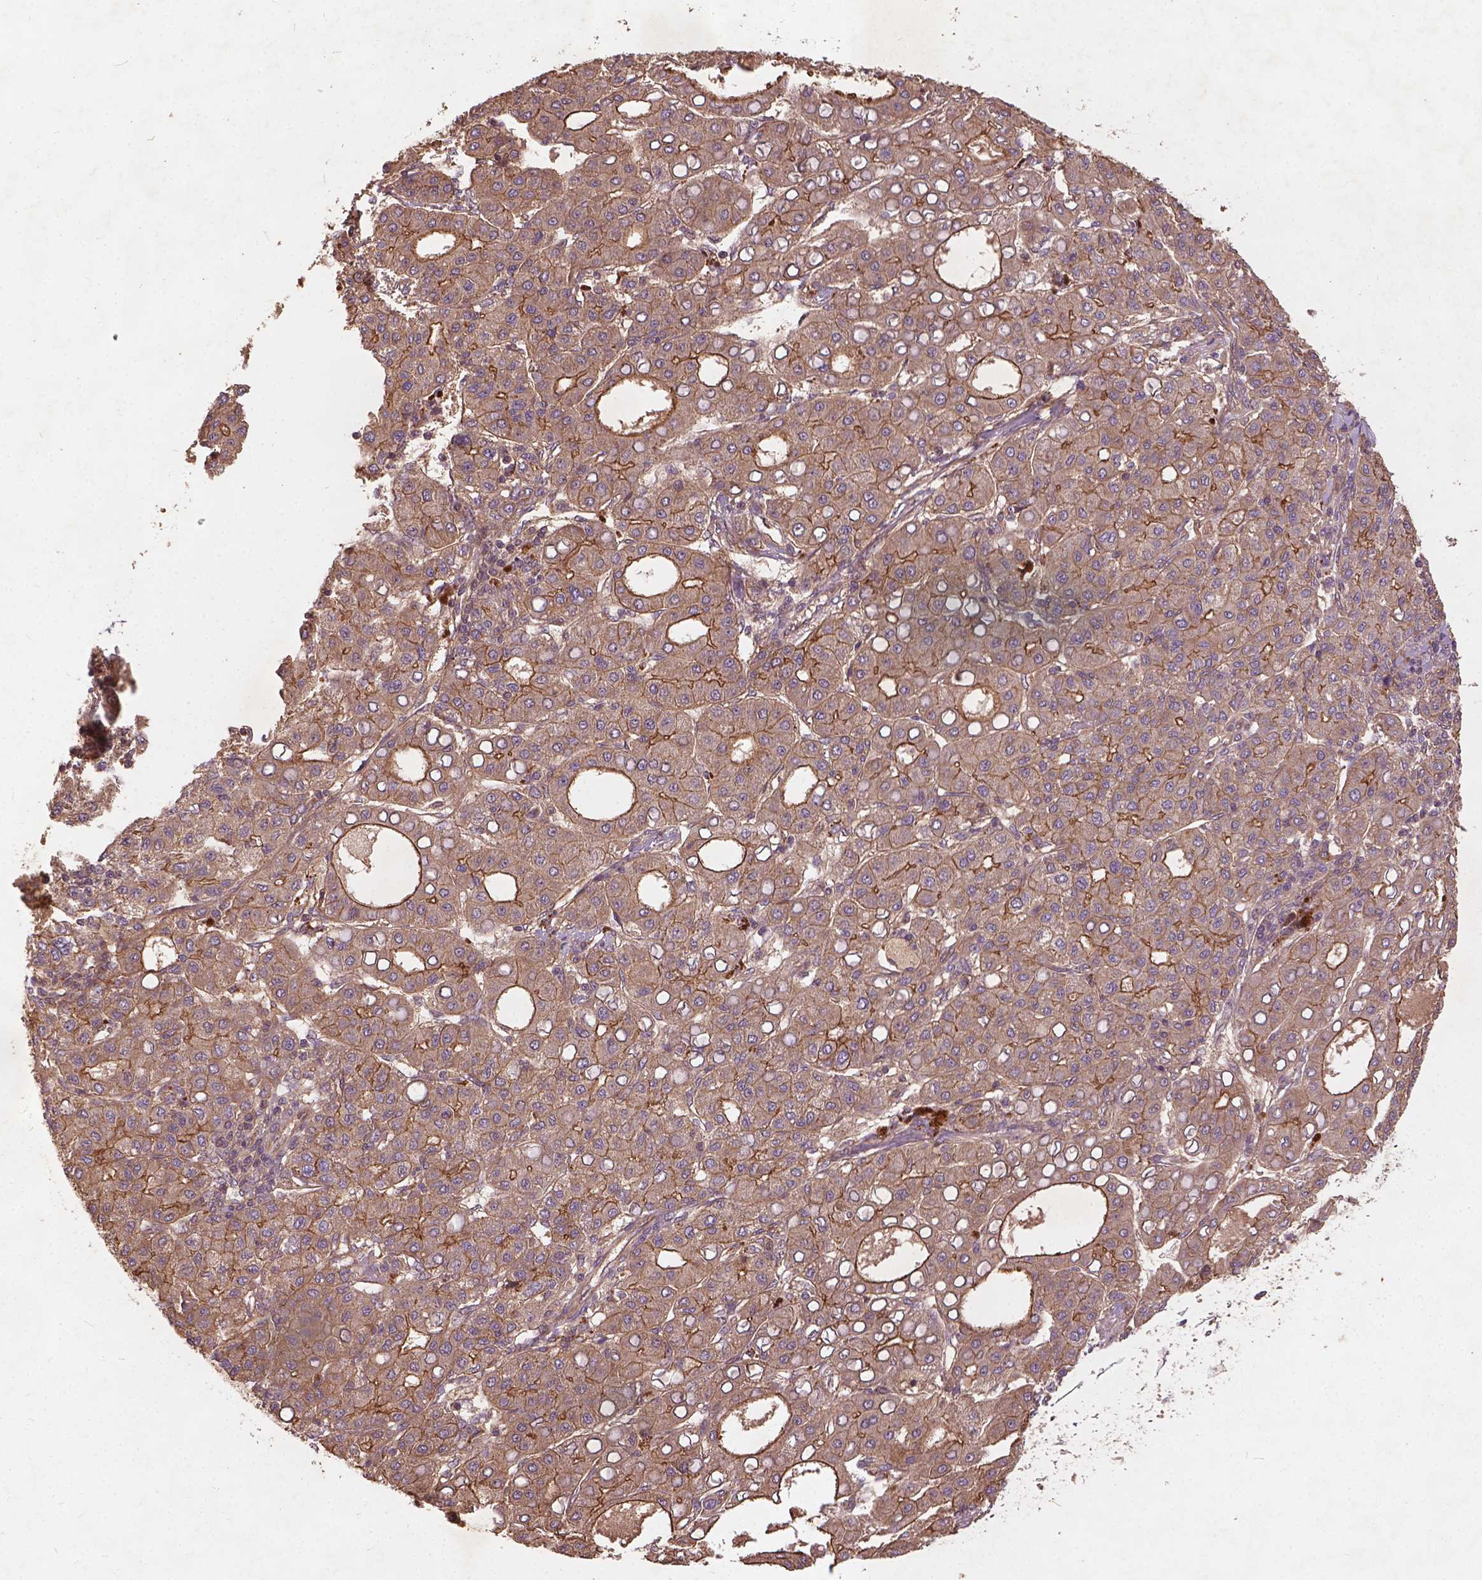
{"staining": {"intensity": "moderate", "quantity": "25%-75%", "location": "cytoplasmic/membranous"}, "tissue": "liver cancer", "cell_type": "Tumor cells", "image_type": "cancer", "snomed": [{"axis": "morphology", "description": "Carcinoma, Hepatocellular, NOS"}, {"axis": "topography", "description": "Liver"}], "caption": "Brown immunohistochemical staining in liver hepatocellular carcinoma demonstrates moderate cytoplasmic/membranous staining in approximately 25%-75% of tumor cells. The protein is shown in brown color, while the nuclei are stained blue.", "gene": "UBXN2A", "patient": {"sex": "male", "age": 65}}